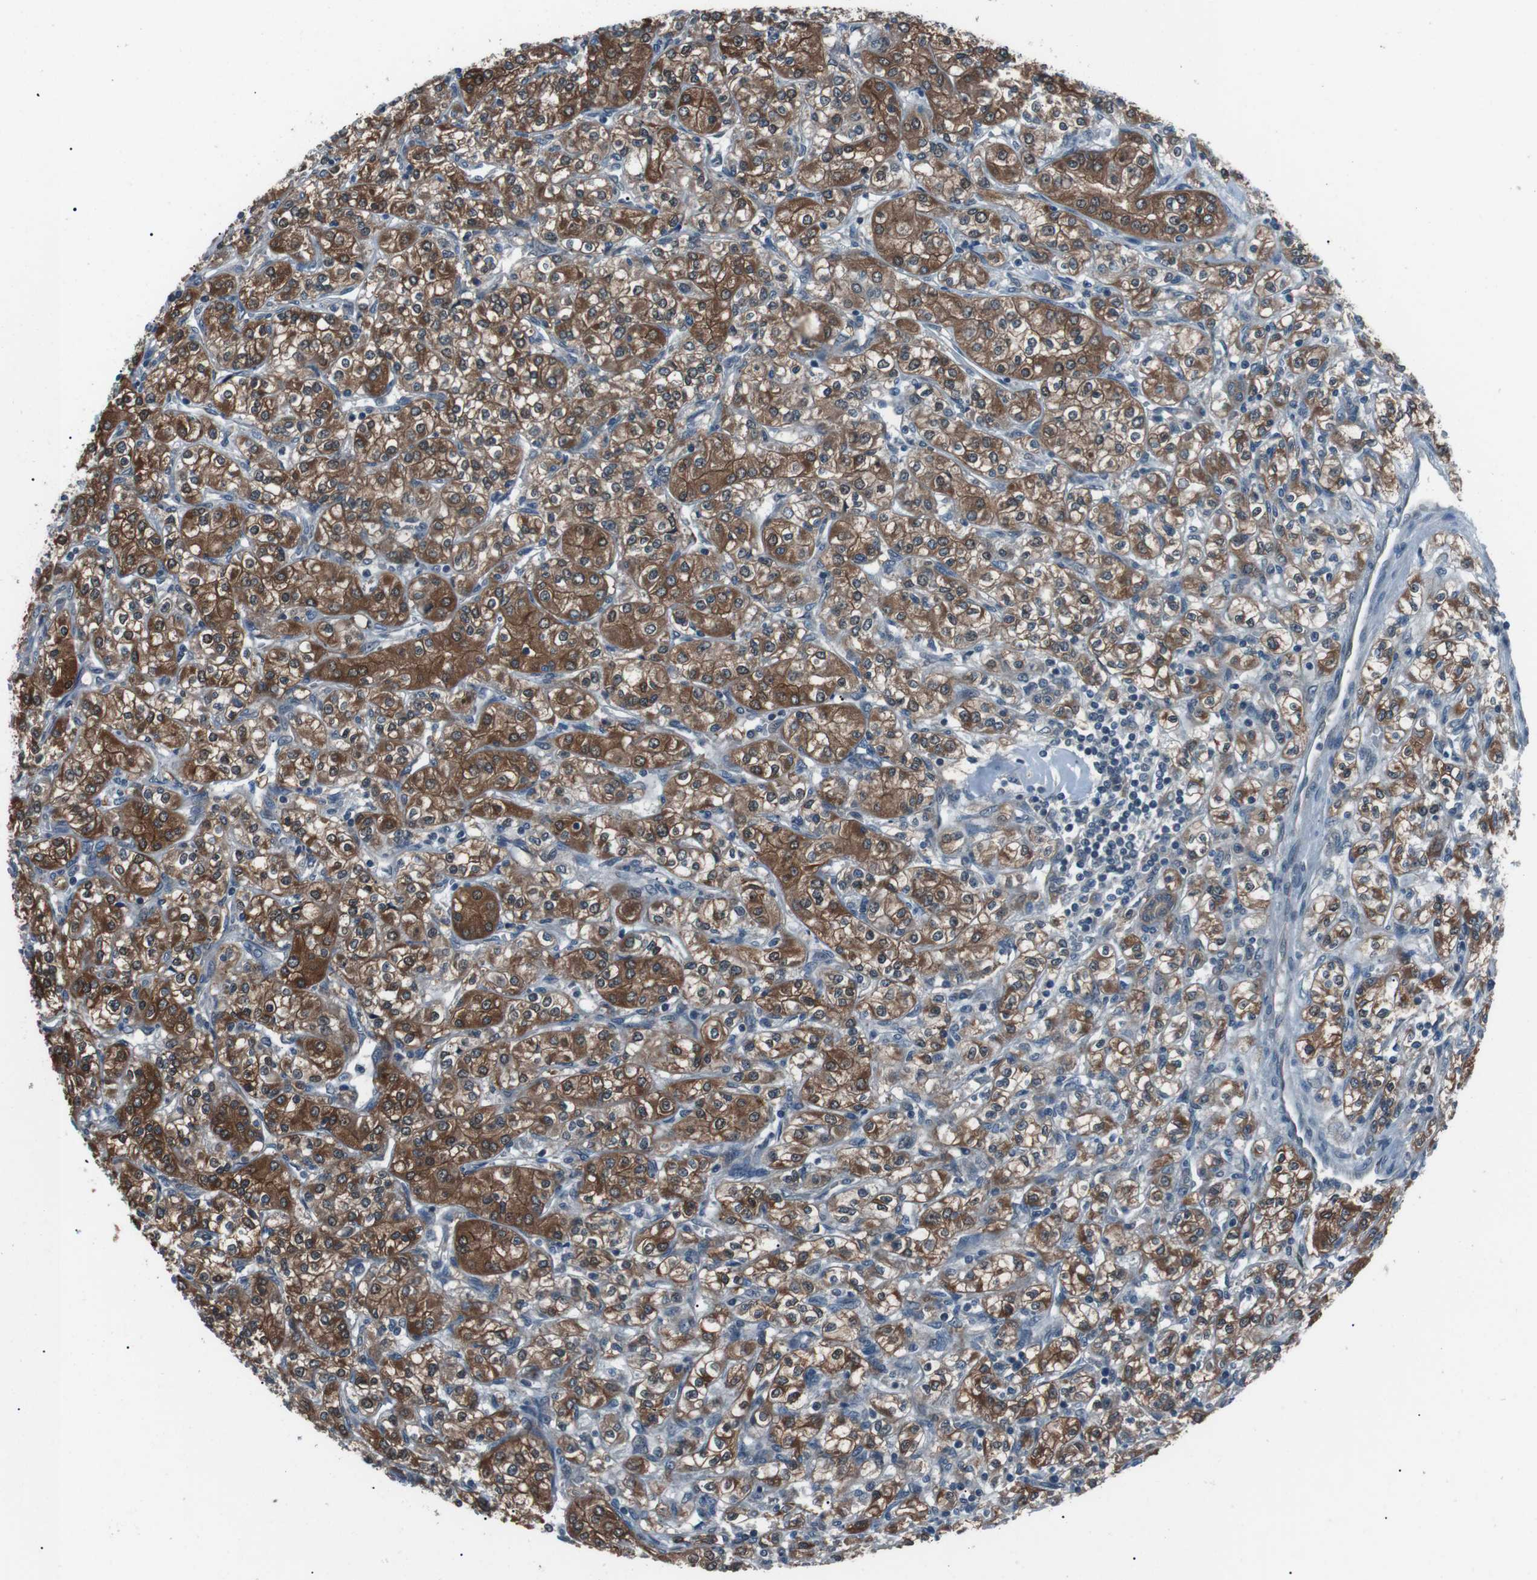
{"staining": {"intensity": "moderate", "quantity": ">75%", "location": "cytoplasmic/membranous"}, "tissue": "renal cancer", "cell_type": "Tumor cells", "image_type": "cancer", "snomed": [{"axis": "morphology", "description": "Adenocarcinoma, NOS"}, {"axis": "topography", "description": "Kidney"}], "caption": "Adenocarcinoma (renal) was stained to show a protein in brown. There is medium levels of moderate cytoplasmic/membranous positivity in approximately >75% of tumor cells. Using DAB (brown) and hematoxylin (blue) stains, captured at high magnification using brightfield microscopy.", "gene": "LRIG2", "patient": {"sex": "male", "age": 77}}